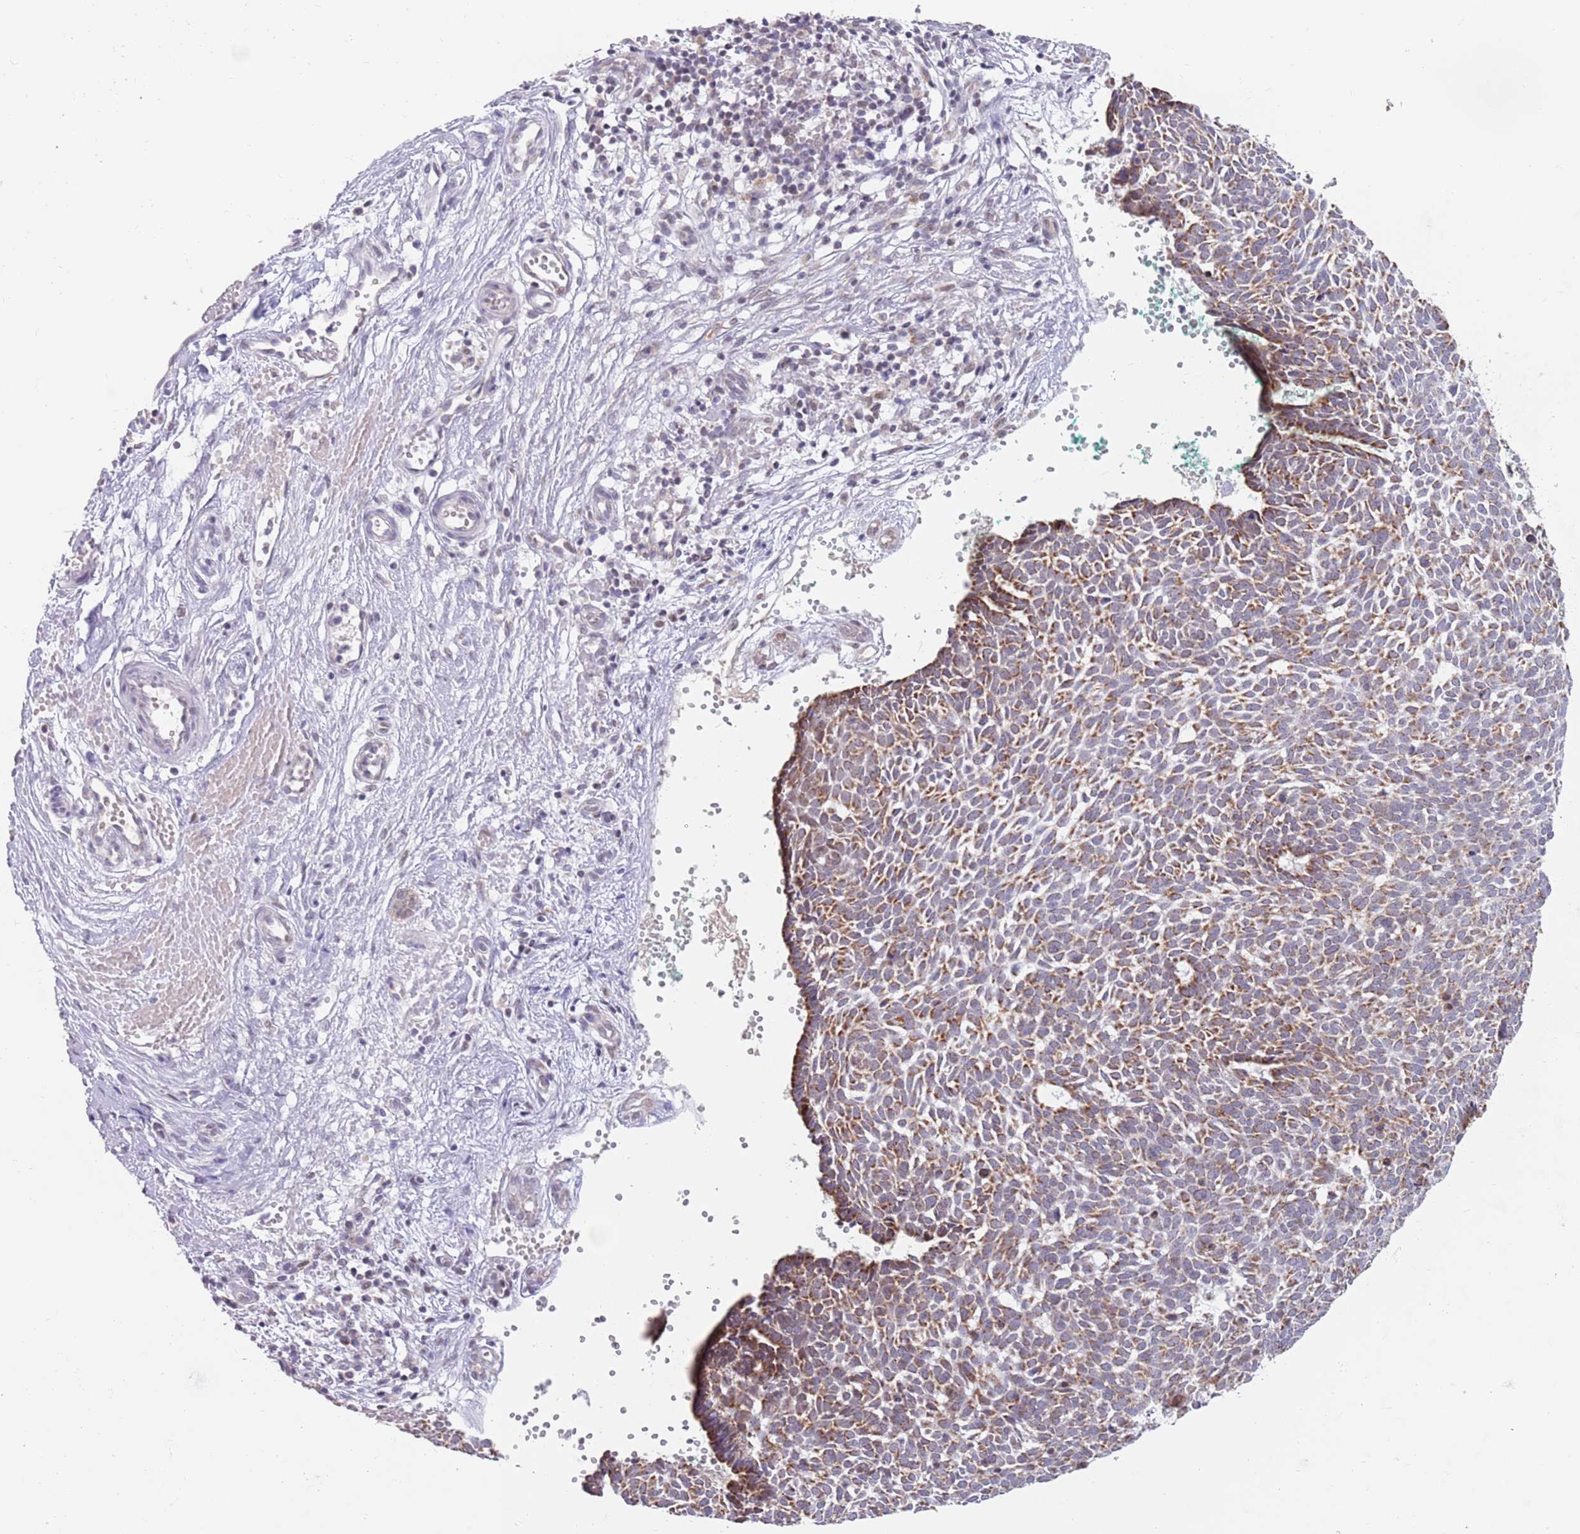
{"staining": {"intensity": "moderate", "quantity": ">75%", "location": "cytoplasmic/membranous"}, "tissue": "skin cancer", "cell_type": "Tumor cells", "image_type": "cancer", "snomed": [{"axis": "morphology", "description": "Basal cell carcinoma"}, {"axis": "topography", "description": "Skin"}], "caption": "A photomicrograph of human basal cell carcinoma (skin) stained for a protein demonstrates moderate cytoplasmic/membranous brown staining in tumor cells. (DAB IHC with brightfield microscopy, high magnification).", "gene": "TIMM13", "patient": {"sex": "male", "age": 61}}